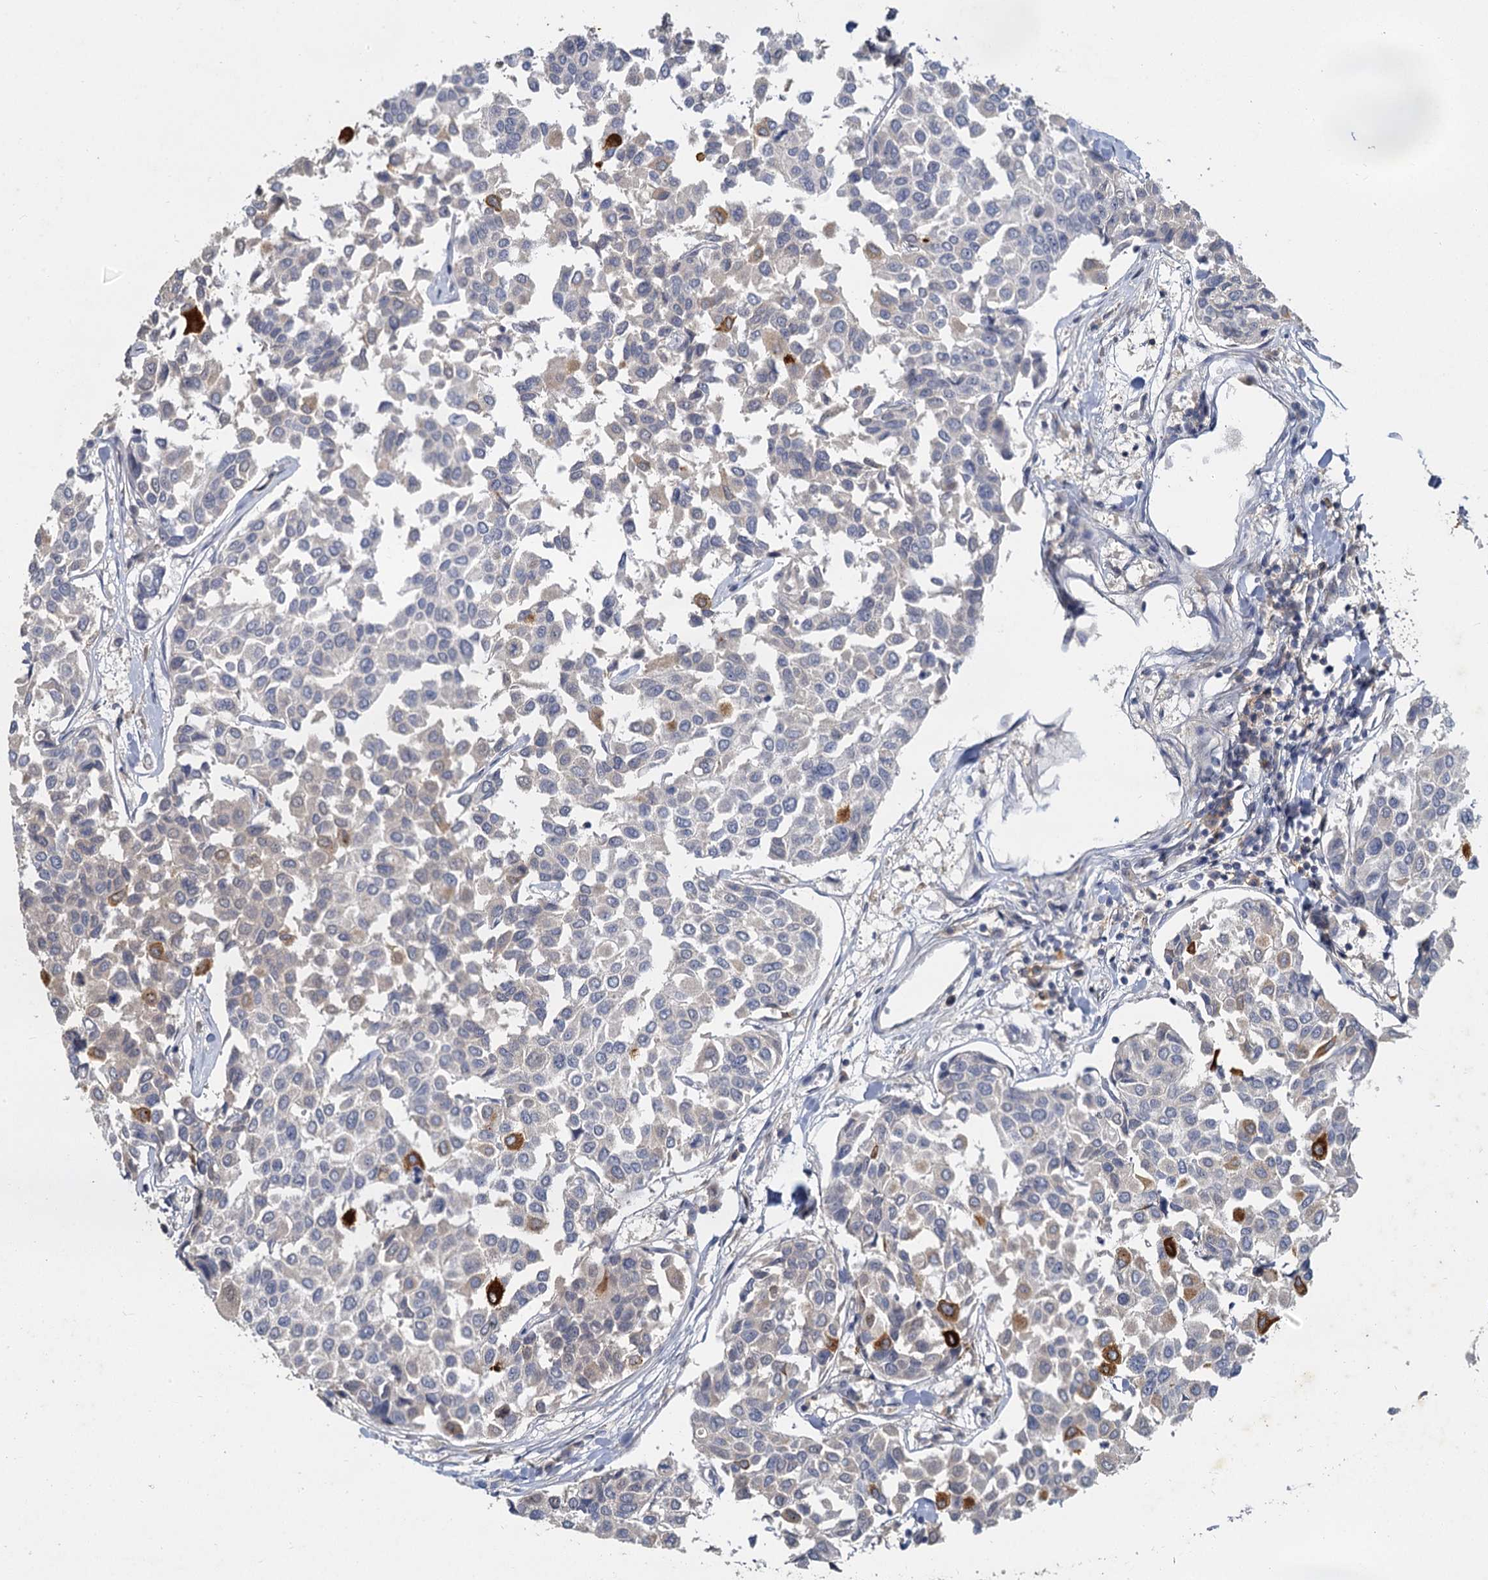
{"staining": {"intensity": "strong", "quantity": "<25%", "location": "cytoplasmic/membranous"}, "tissue": "breast cancer", "cell_type": "Tumor cells", "image_type": "cancer", "snomed": [{"axis": "morphology", "description": "Duct carcinoma"}, {"axis": "topography", "description": "Breast"}], "caption": "Immunohistochemistry image of neoplastic tissue: human breast cancer (invasive ductal carcinoma) stained using immunohistochemistry (IHC) shows medium levels of strong protein expression localized specifically in the cytoplasmic/membranous of tumor cells, appearing as a cytoplasmic/membranous brown color.", "gene": "MUCL1", "patient": {"sex": "female", "age": 55}}